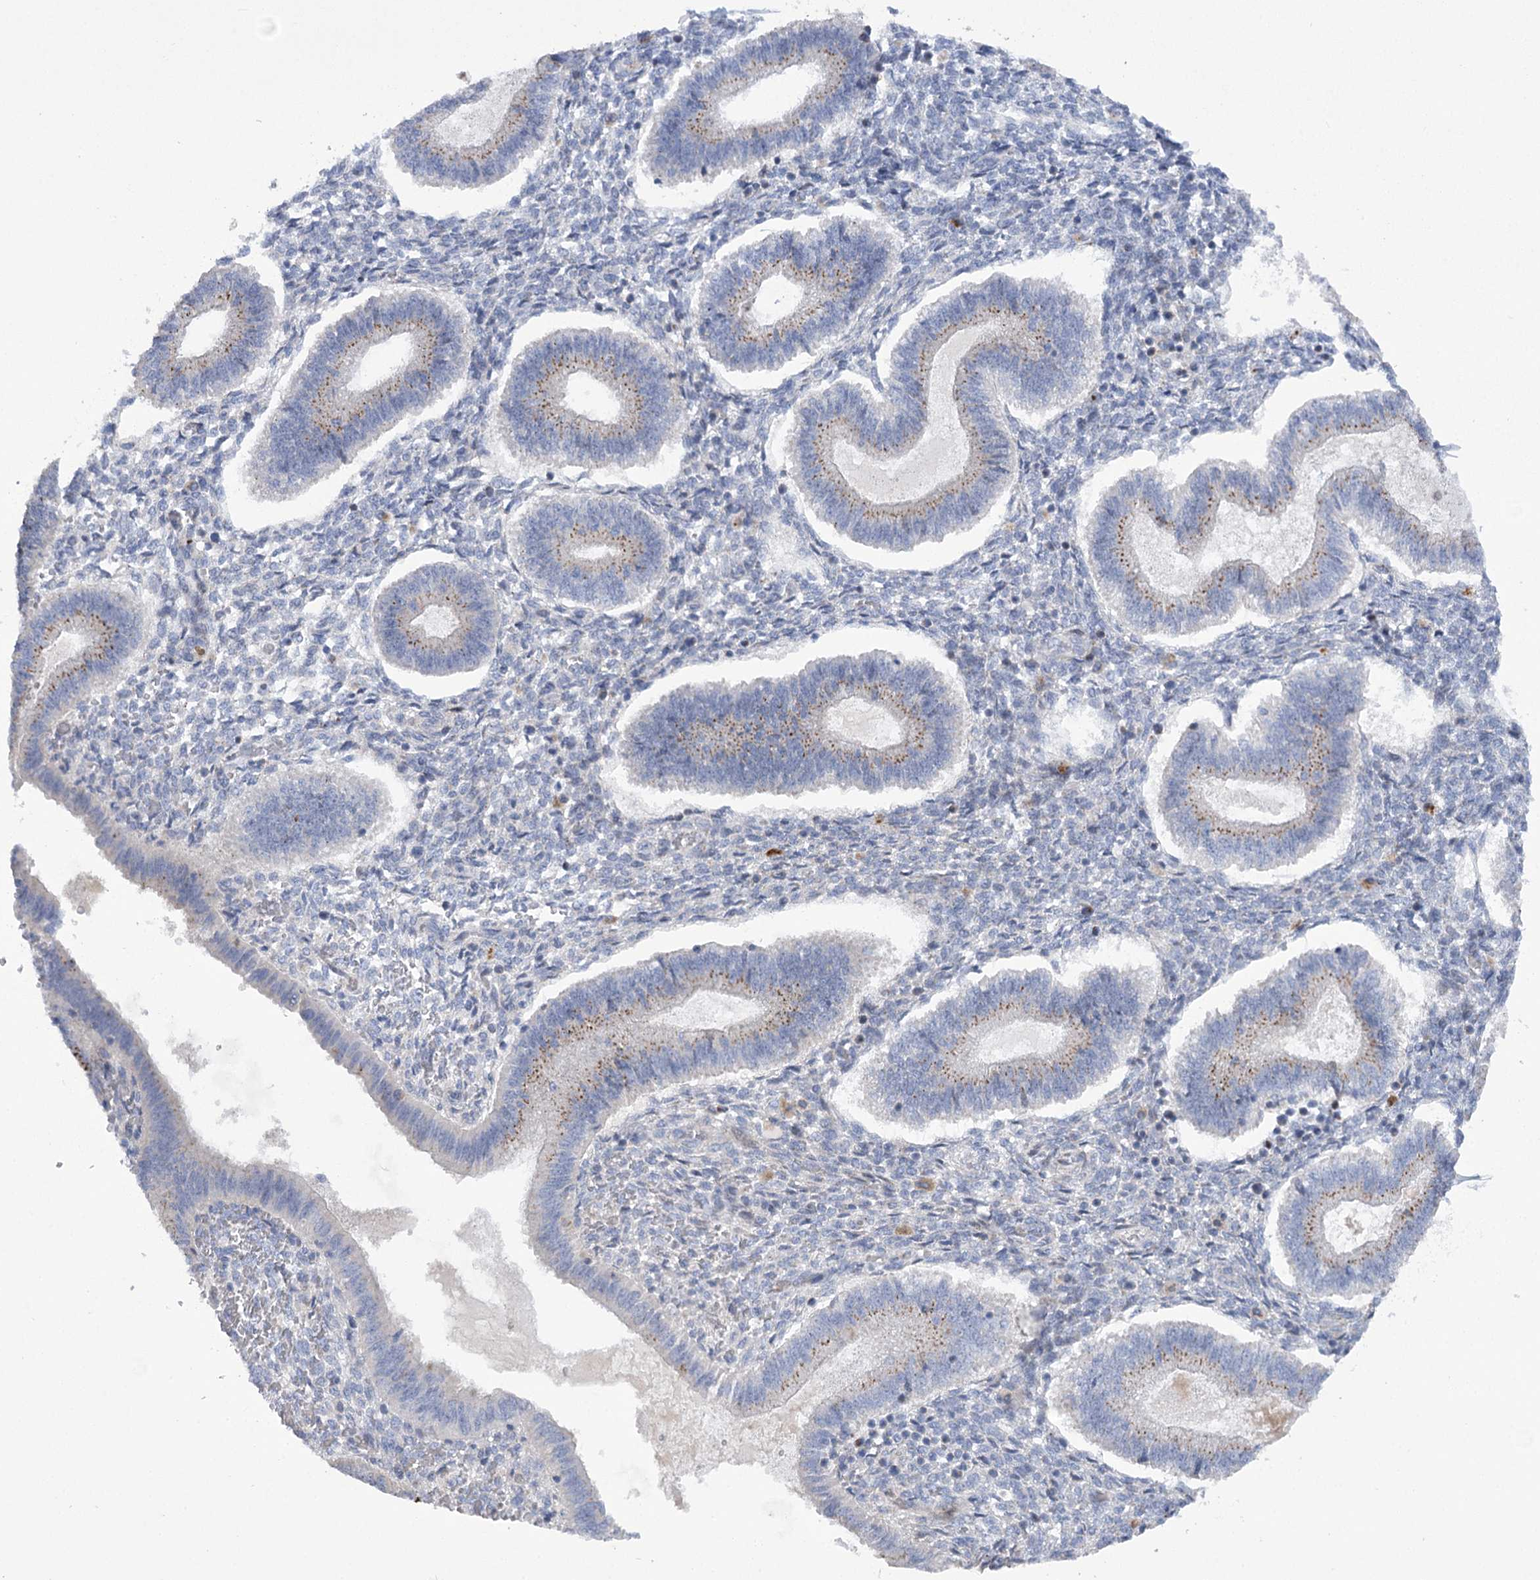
{"staining": {"intensity": "negative", "quantity": "none", "location": "none"}, "tissue": "endometrium", "cell_type": "Cells in endometrial stroma", "image_type": "normal", "snomed": [{"axis": "morphology", "description": "Normal tissue, NOS"}, {"axis": "topography", "description": "Endometrium"}], "caption": "Immunohistochemistry image of unremarkable human endometrium stained for a protein (brown), which exhibits no positivity in cells in endometrial stroma. The staining is performed using DAB brown chromogen with nuclei counter-stained in using hematoxylin.", "gene": "NME7", "patient": {"sex": "female", "age": 25}}